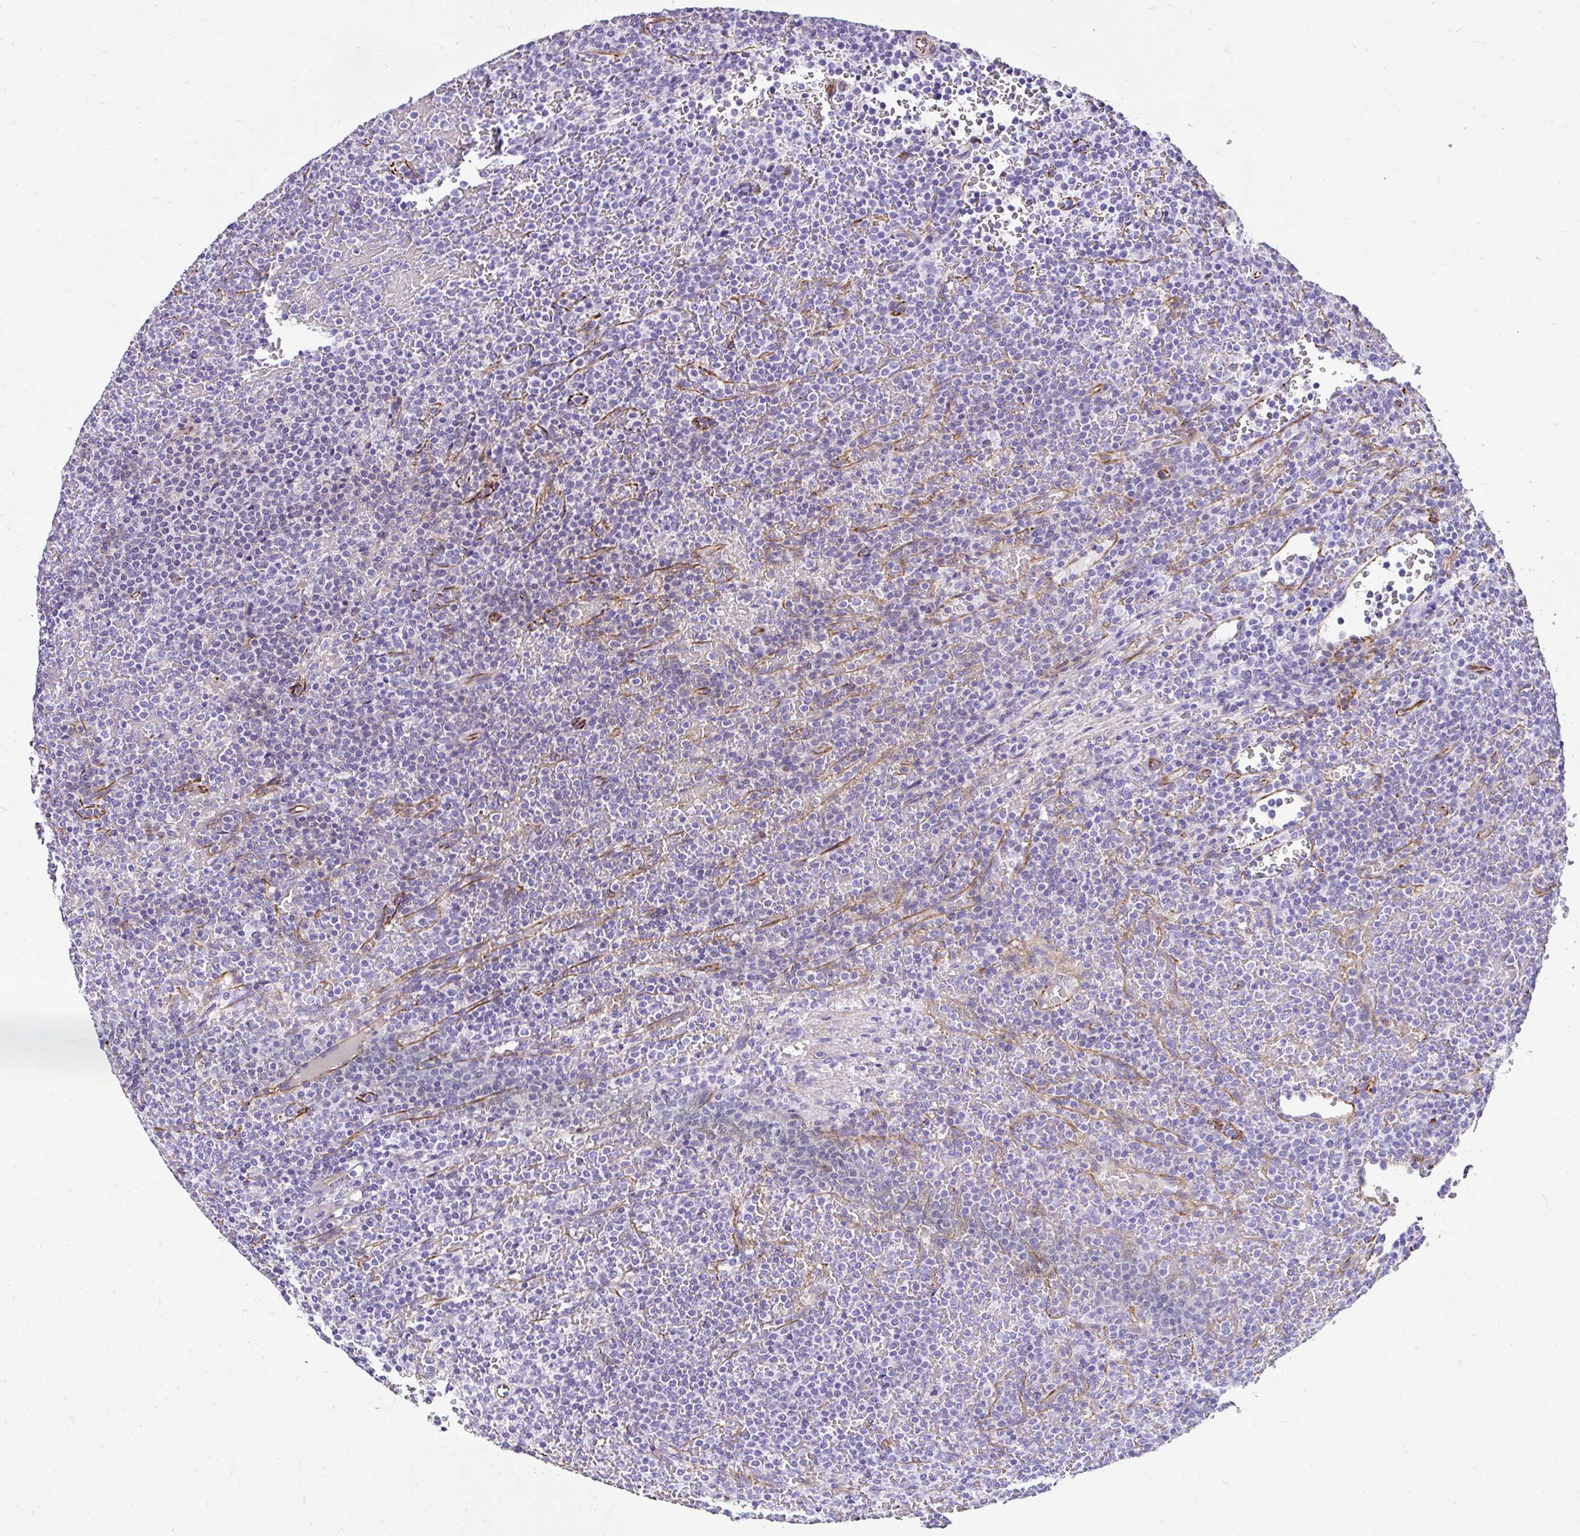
{"staining": {"intensity": "negative", "quantity": "none", "location": "none"}, "tissue": "lymphoma", "cell_type": "Tumor cells", "image_type": "cancer", "snomed": [{"axis": "morphology", "description": "Malignant lymphoma, non-Hodgkin's type, Low grade"}, {"axis": "topography", "description": "Spleen"}], "caption": "IHC photomicrograph of neoplastic tissue: human lymphoma stained with DAB (3,3'-diaminobenzidine) exhibits no significant protein positivity in tumor cells.", "gene": "DEPDC5", "patient": {"sex": "male", "age": 60}}